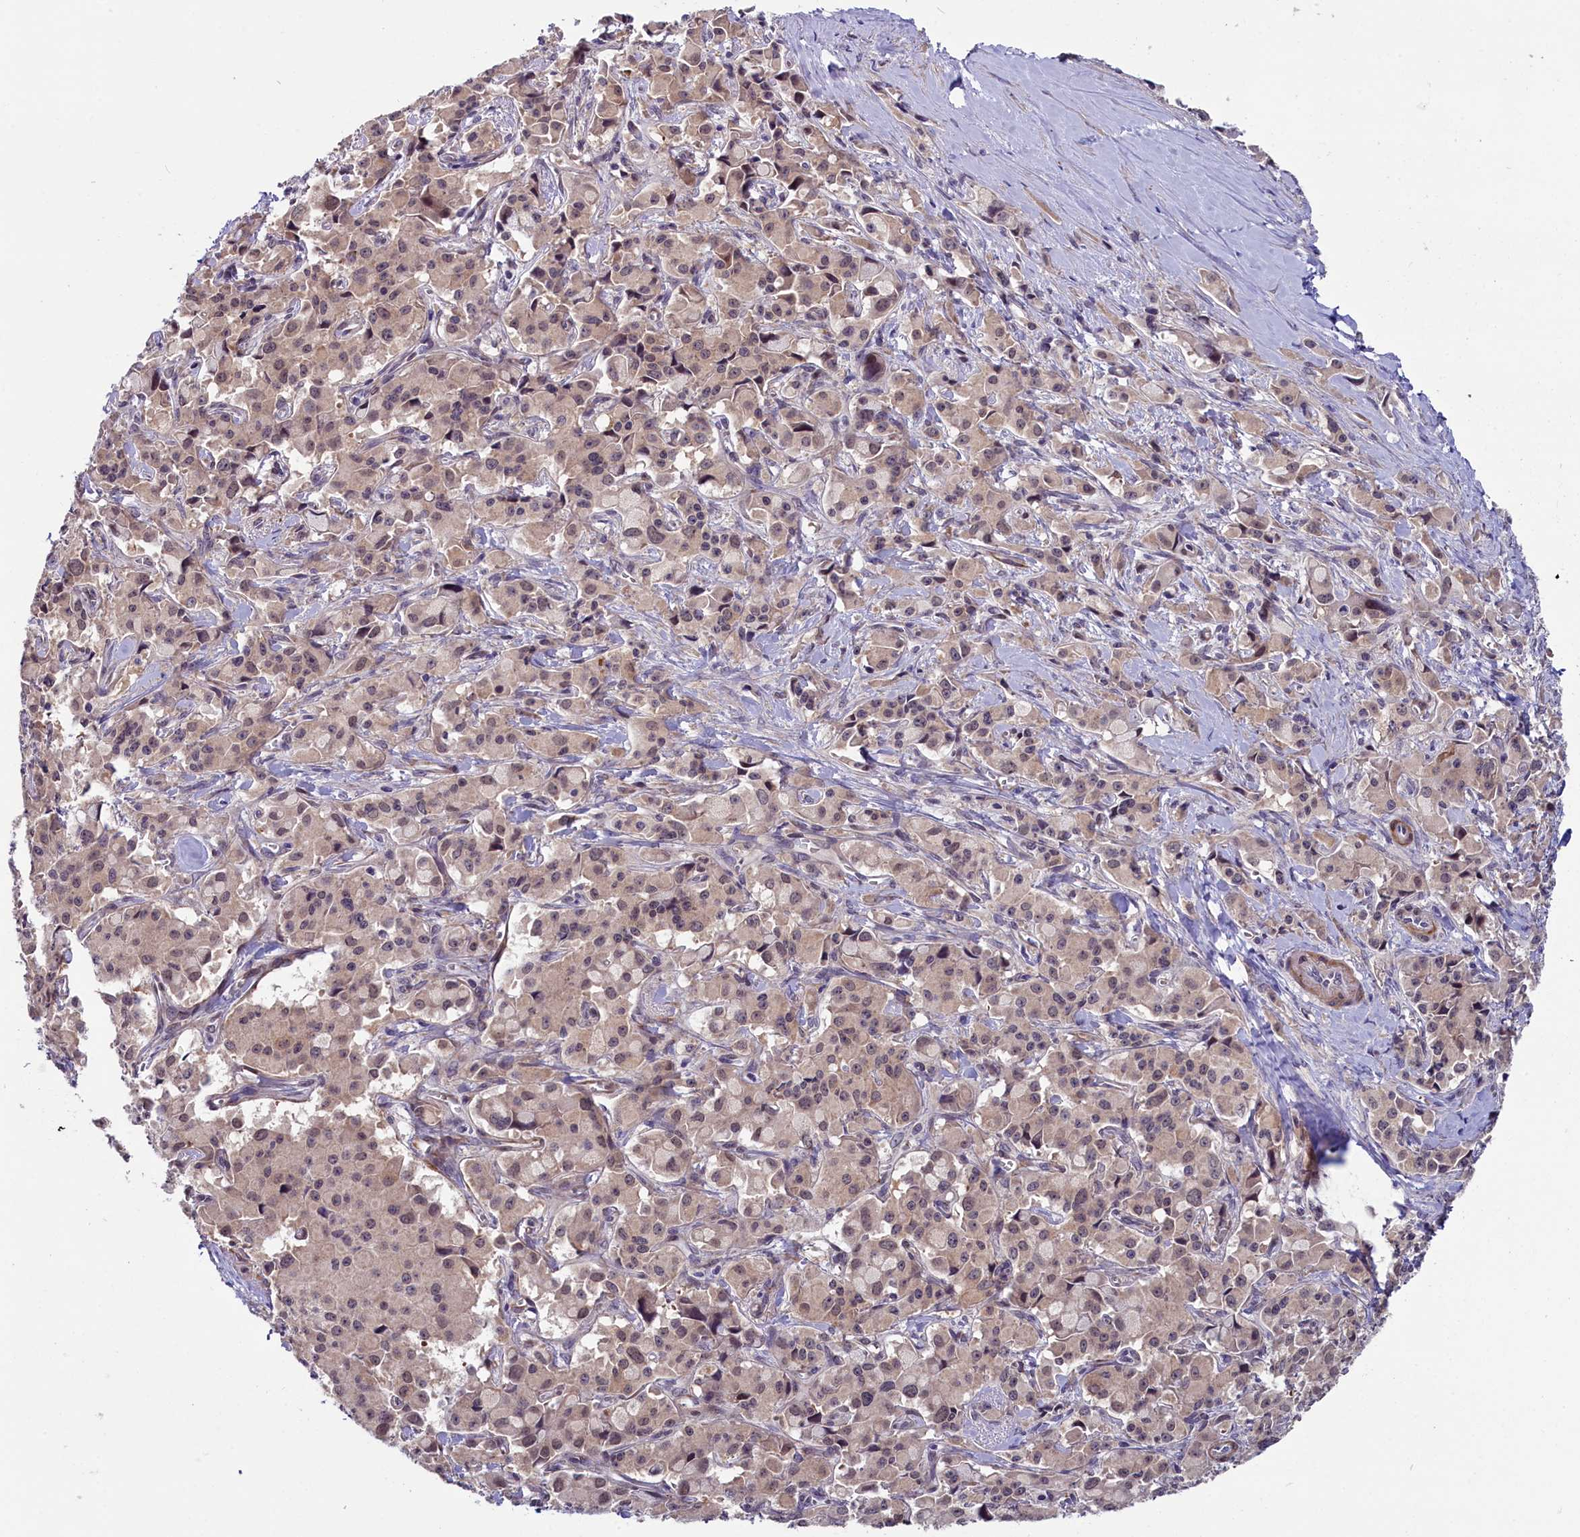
{"staining": {"intensity": "weak", "quantity": ">75%", "location": "cytoplasmic/membranous"}, "tissue": "pancreatic cancer", "cell_type": "Tumor cells", "image_type": "cancer", "snomed": [{"axis": "morphology", "description": "Adenocarcinoma, NOS"}, {"axis": "topography", "description": "Pancreas"}], "caption": "Immunohistochemistry photomicrograph of human pancreatic adenocarcinoma stained for a protein (brown), which exhibits low levels of weak cytoplasmic/membranous positivity in about >75% of tumor cells.", "gene": "SLC39A6", "patient": {"sex": "male", "age": 65}}